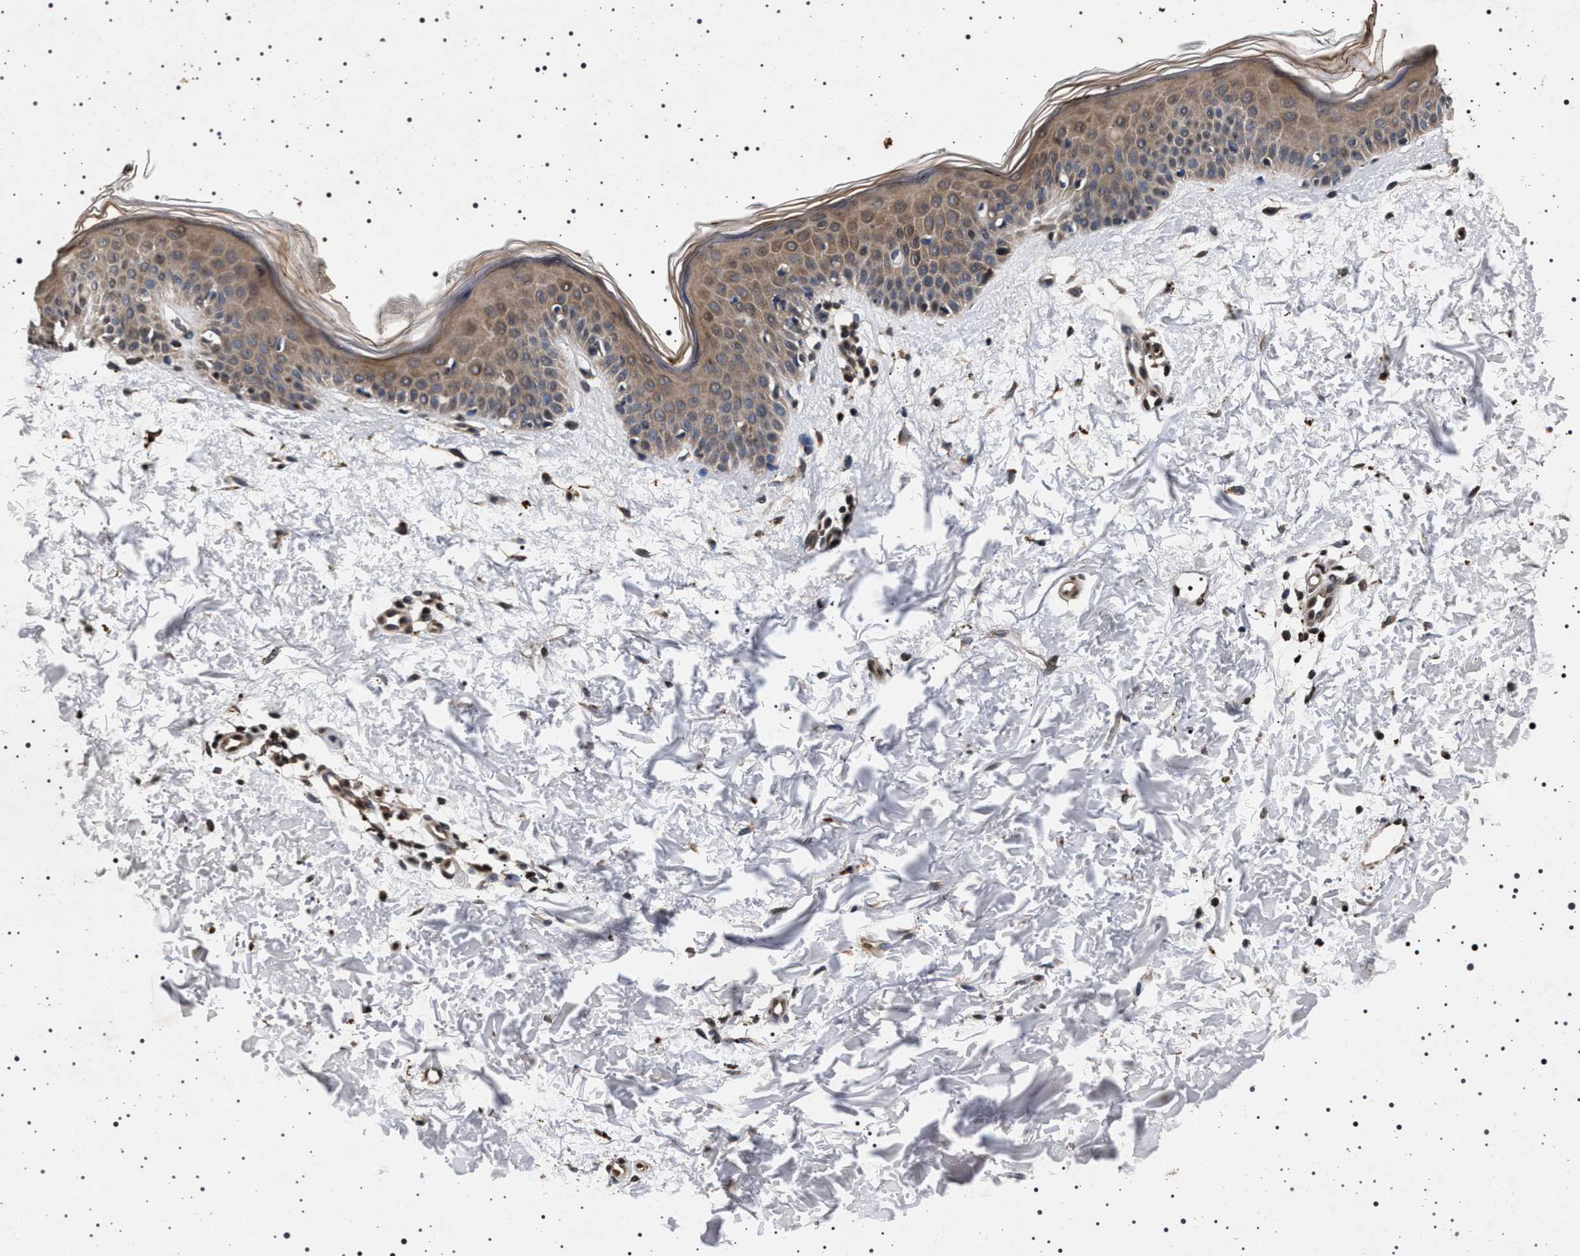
{"staining": {"intensity": "moderate", "quantity": ">75%", "location": "cytoplasmic/membranous"}, "tissue": "skin", "cell_type": "Fibroblasts", "image_type": "normal", "snomed": [{"axis": "morphology", "description": "Normal tissue, NOS"}, {"axis": "topography", "description": "Skin"}], "caption": "An image of human skin stained for a protein shows moderate cytoplasmic/membranous brown staining in fibroblasts.", "gene": "CDKN1B", "patient": {"sex": "female", "age": 56}}